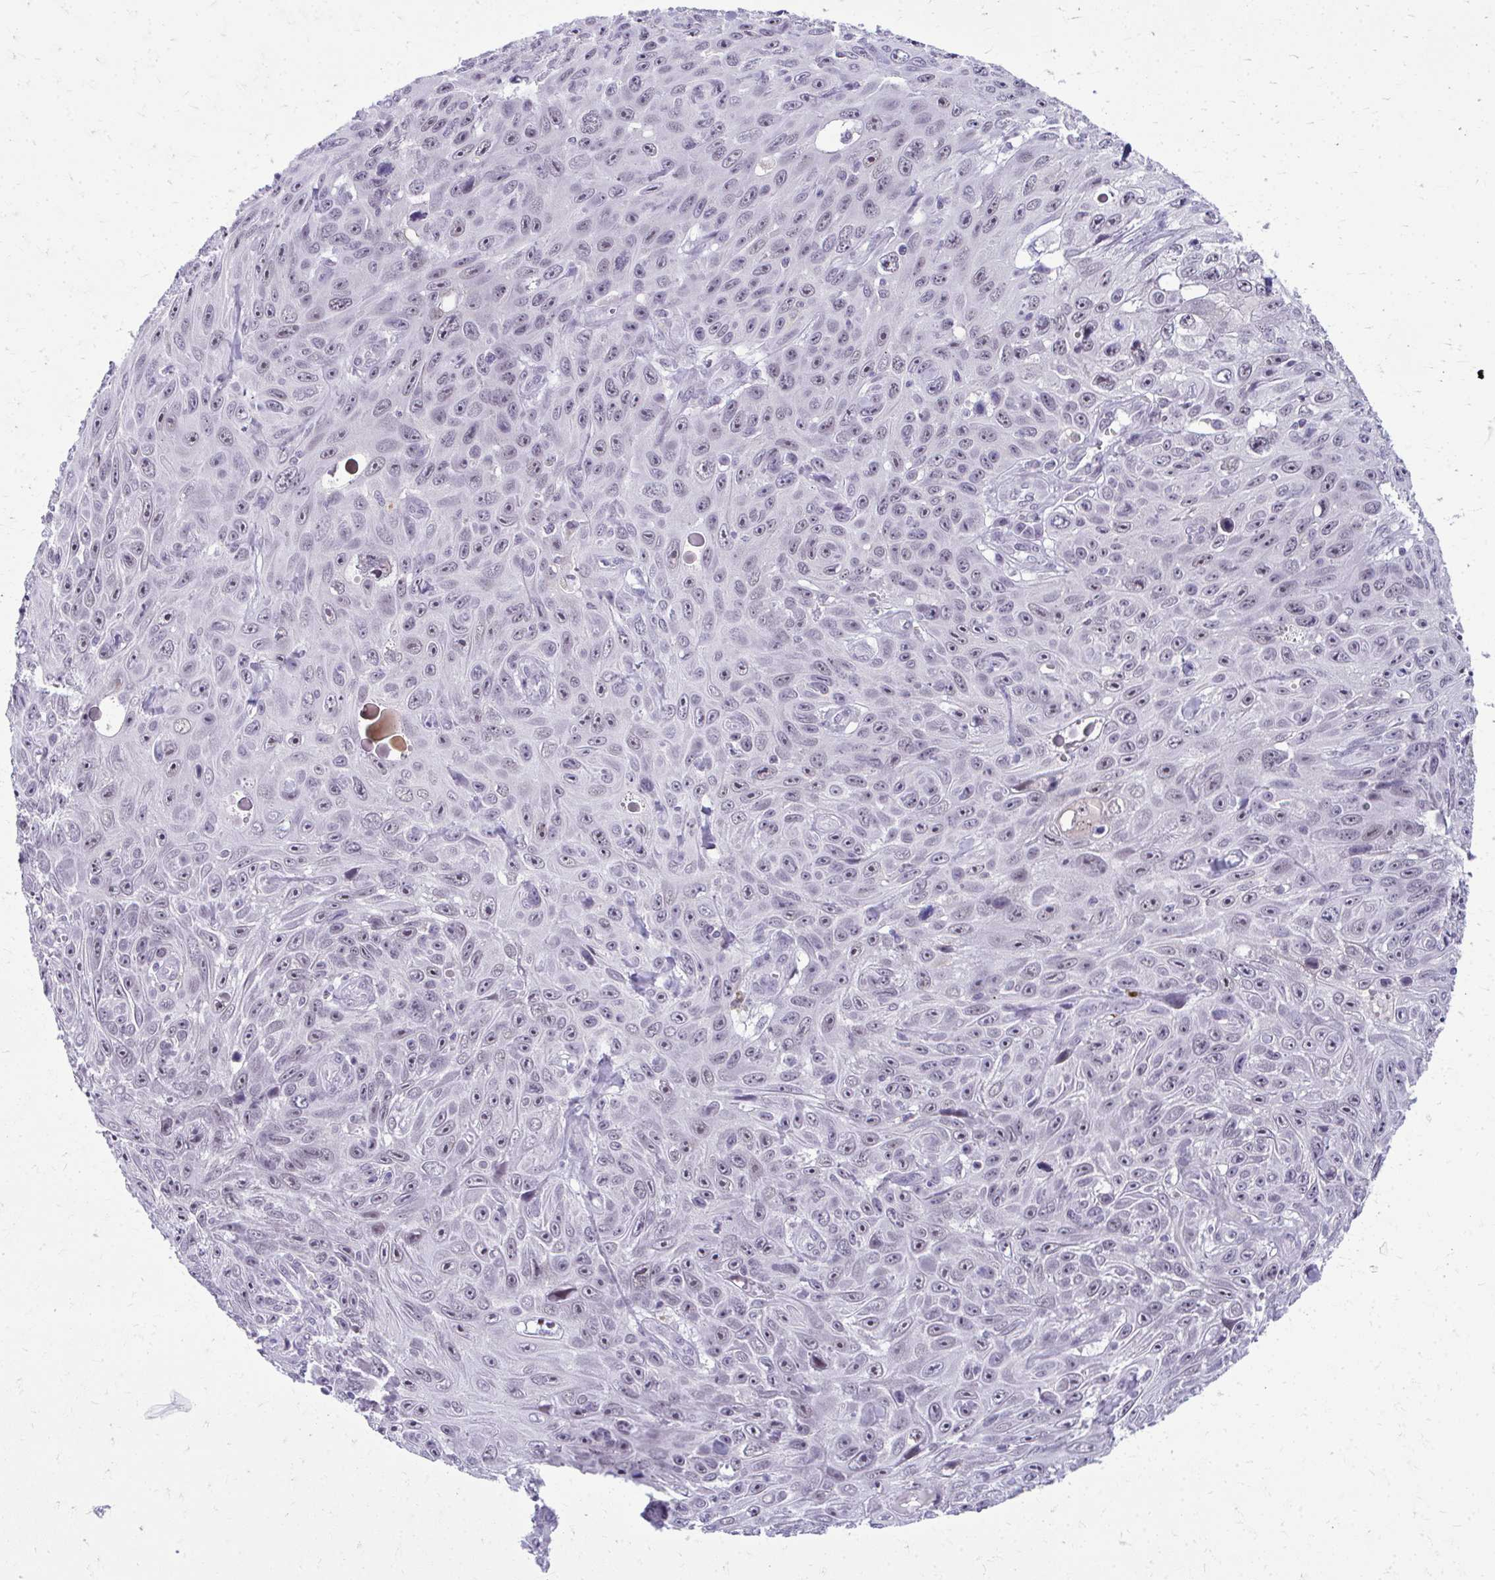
{"staining": {"intensity": "weak", "quantity": "<25%", "location": "nuclear"}, "tissue": "skin cancer", "cell_type": "Tumor cells", "image_type": "cancer", "snomed": [{"axis": "morphology", "description": "Squamous cell carcinoma, NOS"}, {"axis": "topography", "description": "Skin"}], "caption": "An image of skin cancer stained for a protein exhibits no brown staining in tumor cells.", "gene": "MAF1", "patient": {"sex": "male", "age": 82}}